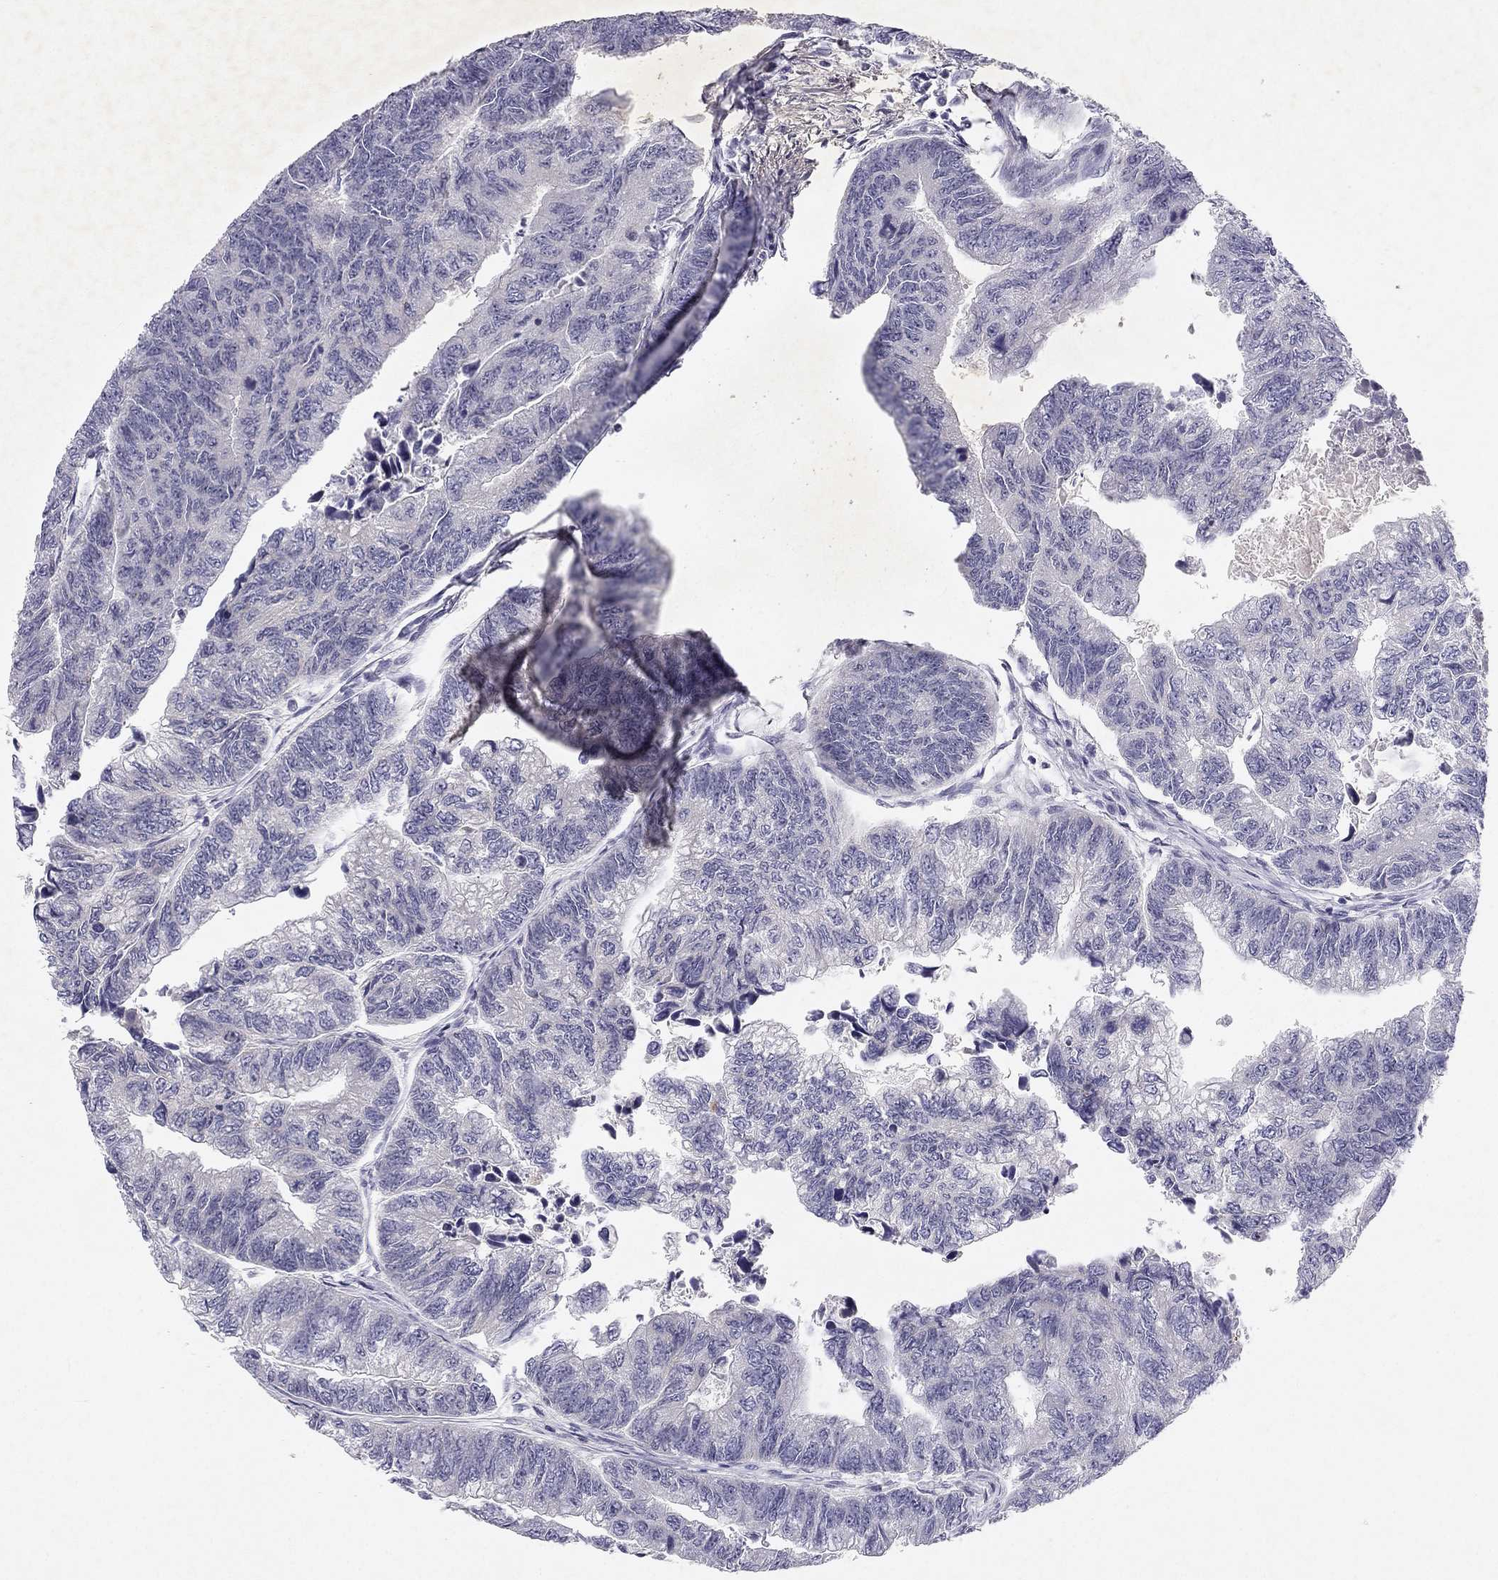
{"staining": {"intensity": "negative", "quantity": "none", "location": "none"}, "tissue": "colorectal cancer", "cell_type": "Tumor cells", "image_type": "cancer", "snomed": [{"axis": "morphology", "description": "Adenocarcinoma, NOS"}, {"axis": "topography", "description": "Colon"}], "caption": "Tumor cells show no significant protein staining in colorectal cancer (adenocarcinoma).", "gene": "SLC6A4", "patient": {"sex": "female", "age": 65}}